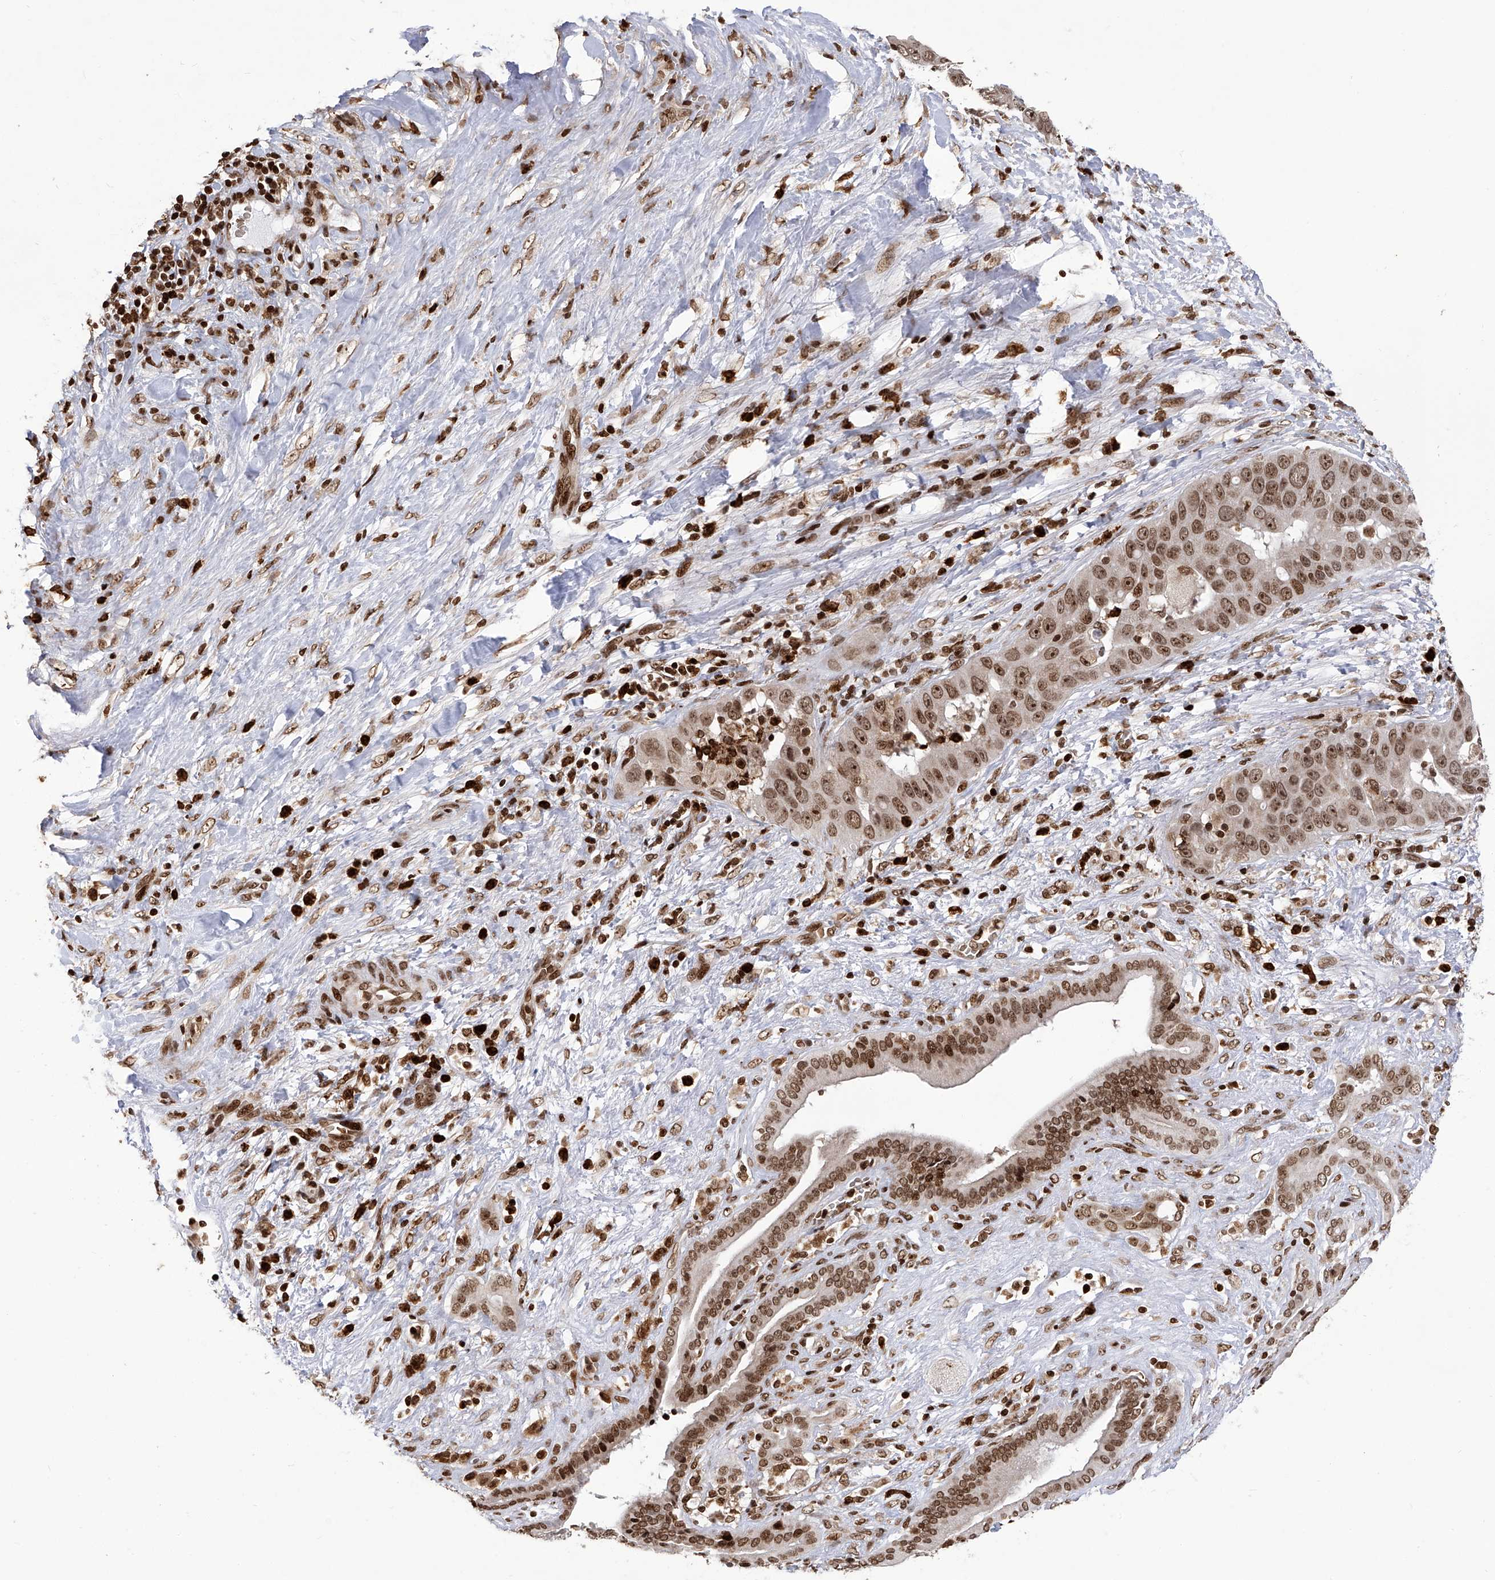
{"staining": {"intensity": "strong", "quantity": ">75%", "location": "nuclear"}, "tissue": "liver cancer", "cell_type": "Tumor cells", "image_type": "cancer", "snomed": [{"axis": "morphology", "description": "Cholangiocarcinoma"}, {"axis": "topography", "description": "Liver"}], "caption": "The micrograph displays immunohistochemical staining of cholangiocarcinoma (liver). There is strong nuclear expression is appreciated in about >75% of tumor cells.", "gene": "PAK1IP1", "patient": {"sex": "female", "age": 52}}